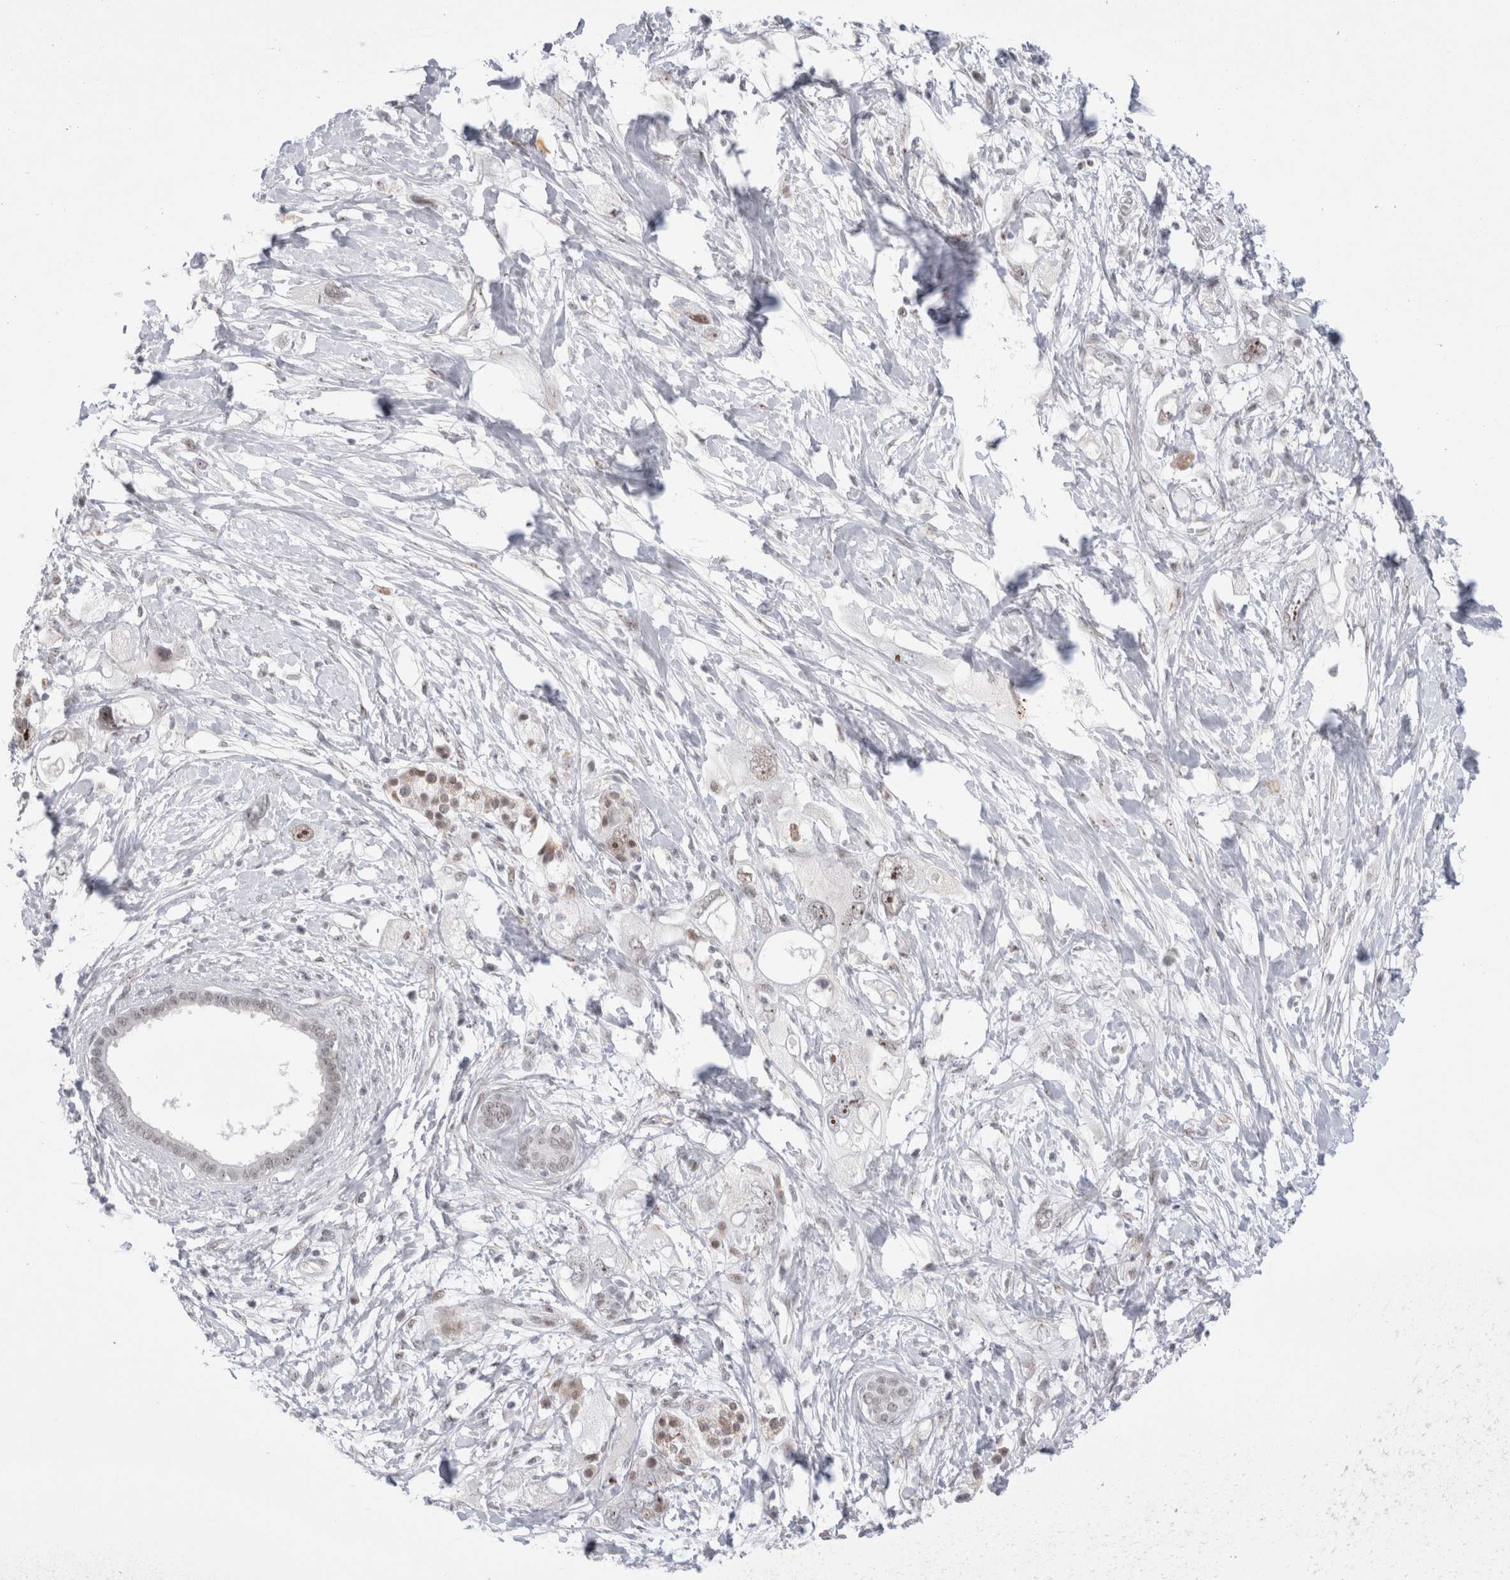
{"staining": {"intensity": "moderate", "quantity": "25%-75%", "location": "nuclear"}, "tissue": "pancreatic cancer", "cell_type": "Tumor cells", "image_type": "cancer", "snomed": [{"axis": "morphology", "description": "Adenocarcinoma, NOS"}, {"axis": "topography", "description": "Pancreas"}], "caption": "Tumor cells exhibit moderate nuclear staining in approximately 25%-75% of cells in pancreatic cancer.", "gene": "CERS5", "patient": {"sex": "female", "age": 56}}